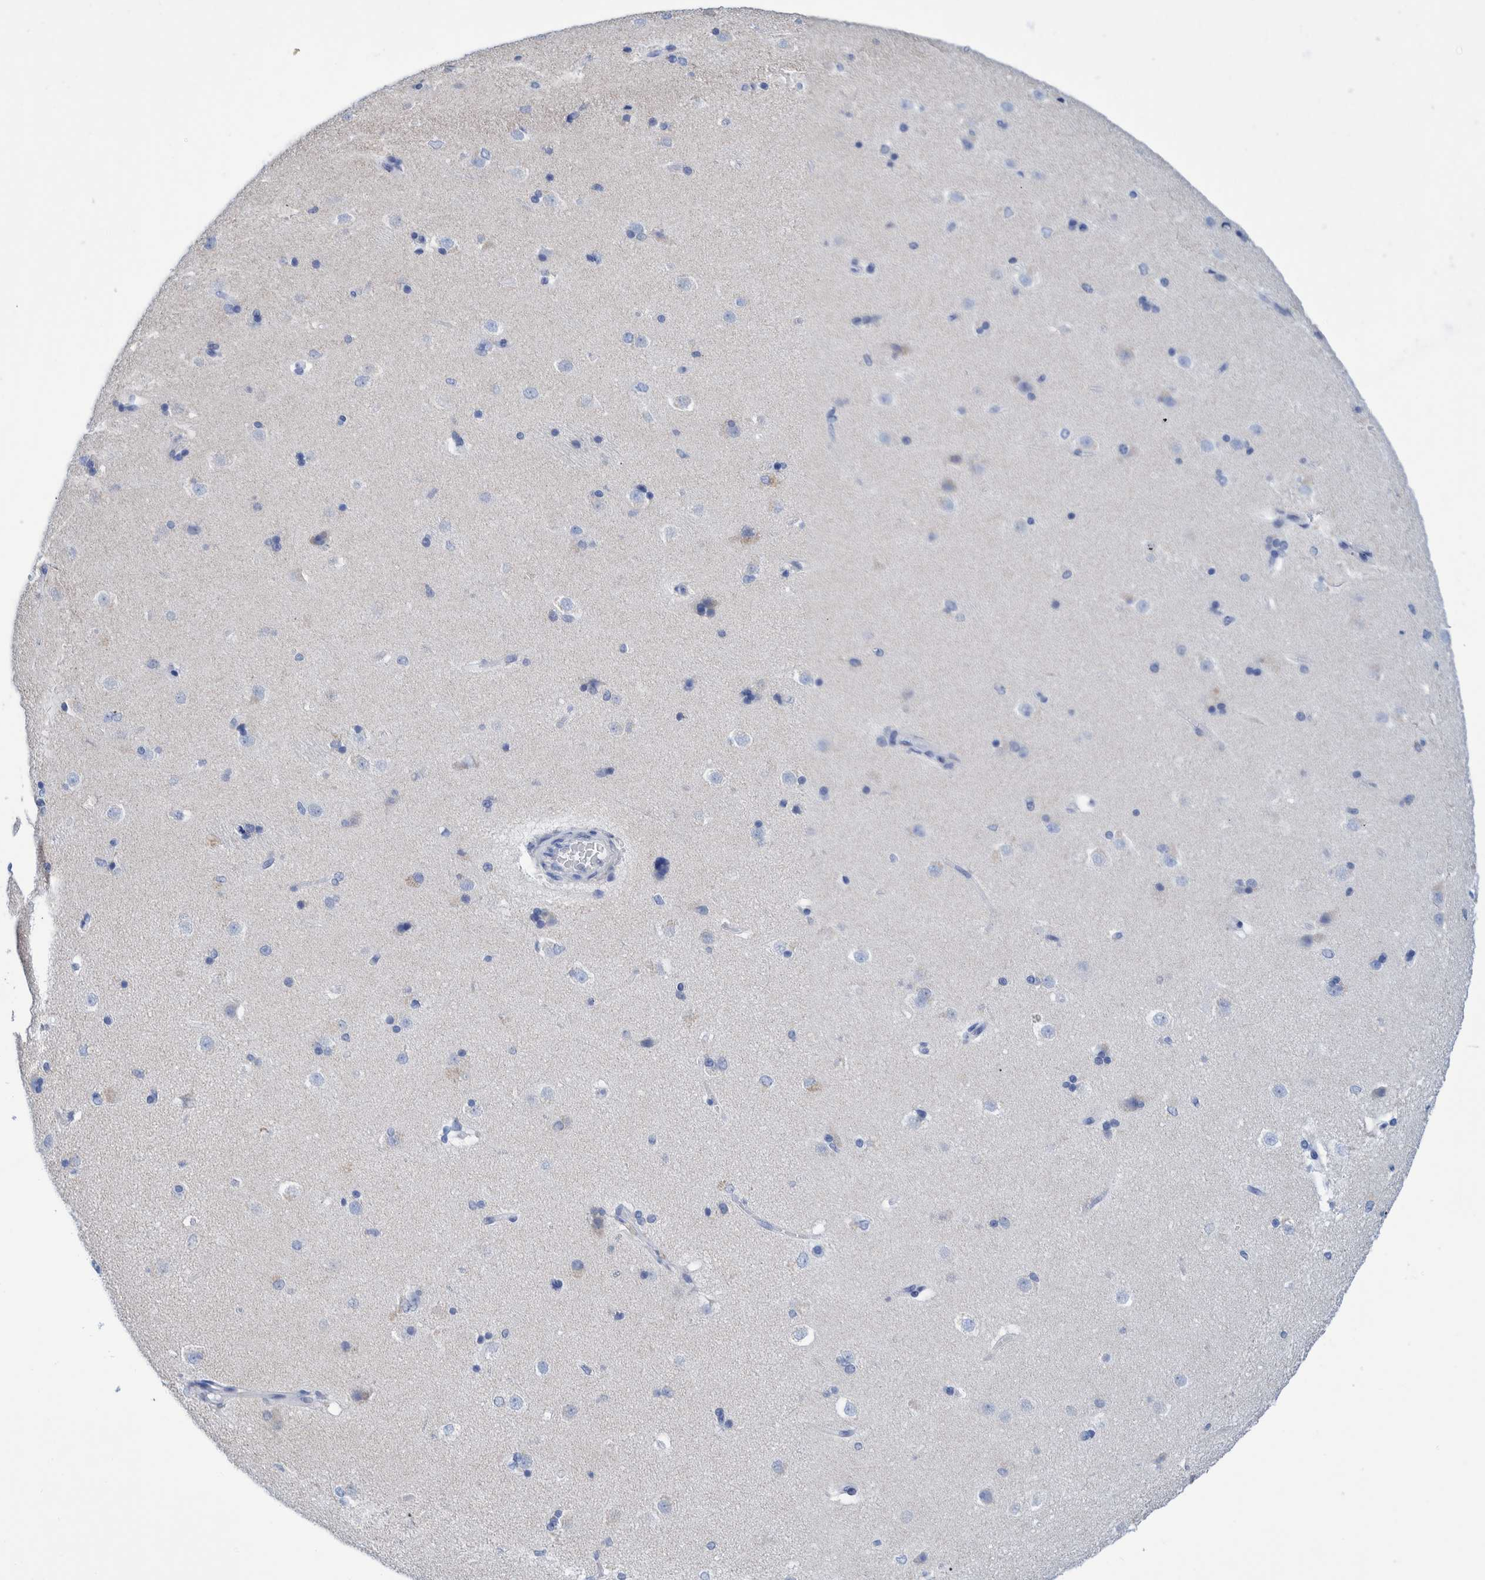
{"staining": {"intensity": "negative", "quantity": "none", "location": "none"}, "tissue": "caudate", "cell_type": "Glial cells", "image_type": "normal", "snomed": [{"axis": "morphology", "description": "Normal tissue, NOS"}, {"axis": "topography", "description": "Lateral ventricle wall"}], "caption": "IHC of benign caudate reveals no positivity in glial cells.", "gene": "KRT14", "patient": {"sex": "female", "age": 19}}